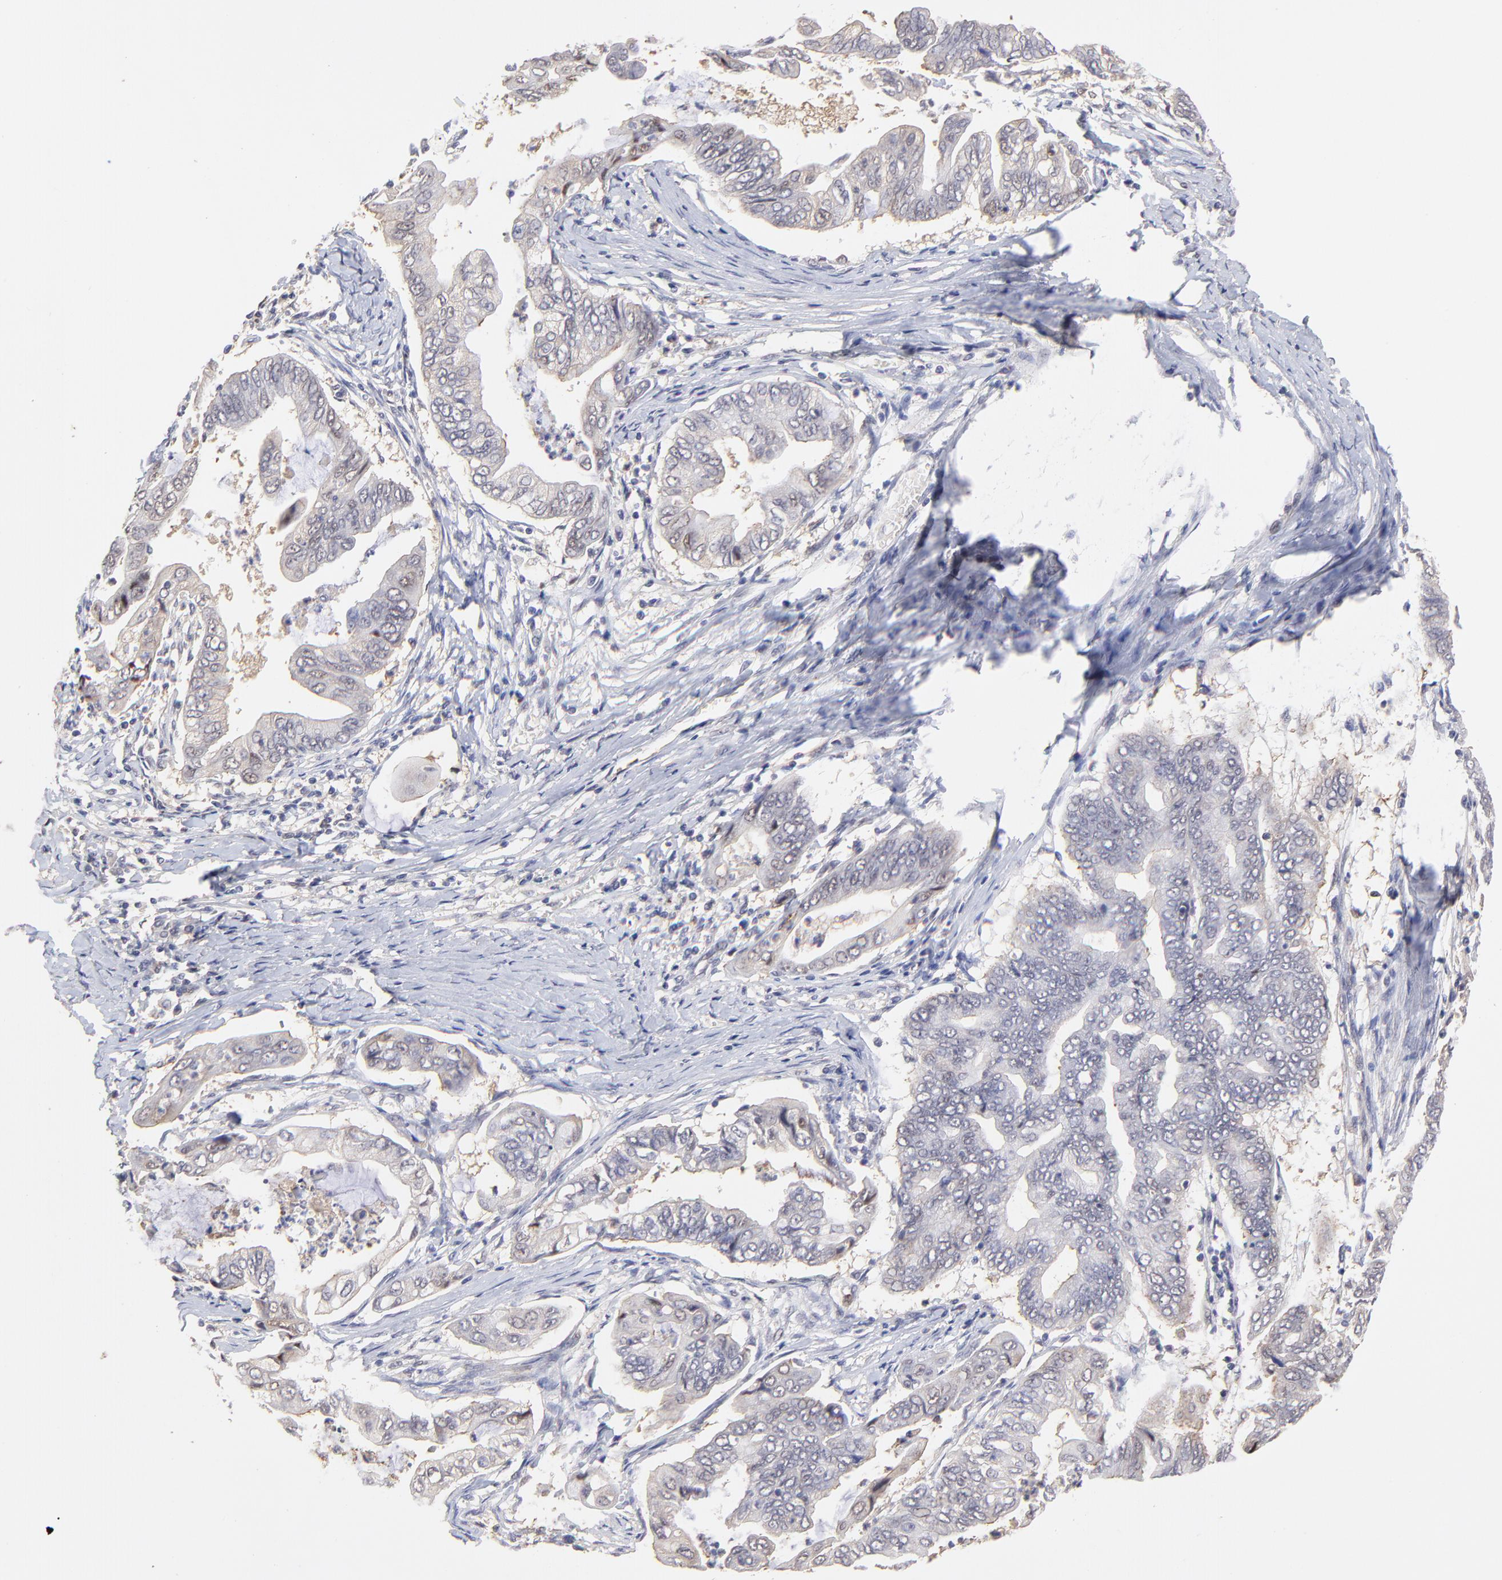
{"staining": {"intensity": "weak", "quantity": "<25%", "location": "nuclear"}, "tissue": "stomach cancer", "cell_type": "Tumor cells", "image_type": "cancer", "snomed": [{"axis": "morphology", "description": "Adenocarcinoma, NOS"}, {"axis": "topography", "description": "Stomach, upper"}], "caption": "An immunohistochemistry micrograph of stomach cancer (adenocarcinoma) is shown. There is no staining in tumor cells of stomach cancer (adenocarcinoma).", "gene": "PSMD14", "patient": {"sex": "male", "age": 80}}